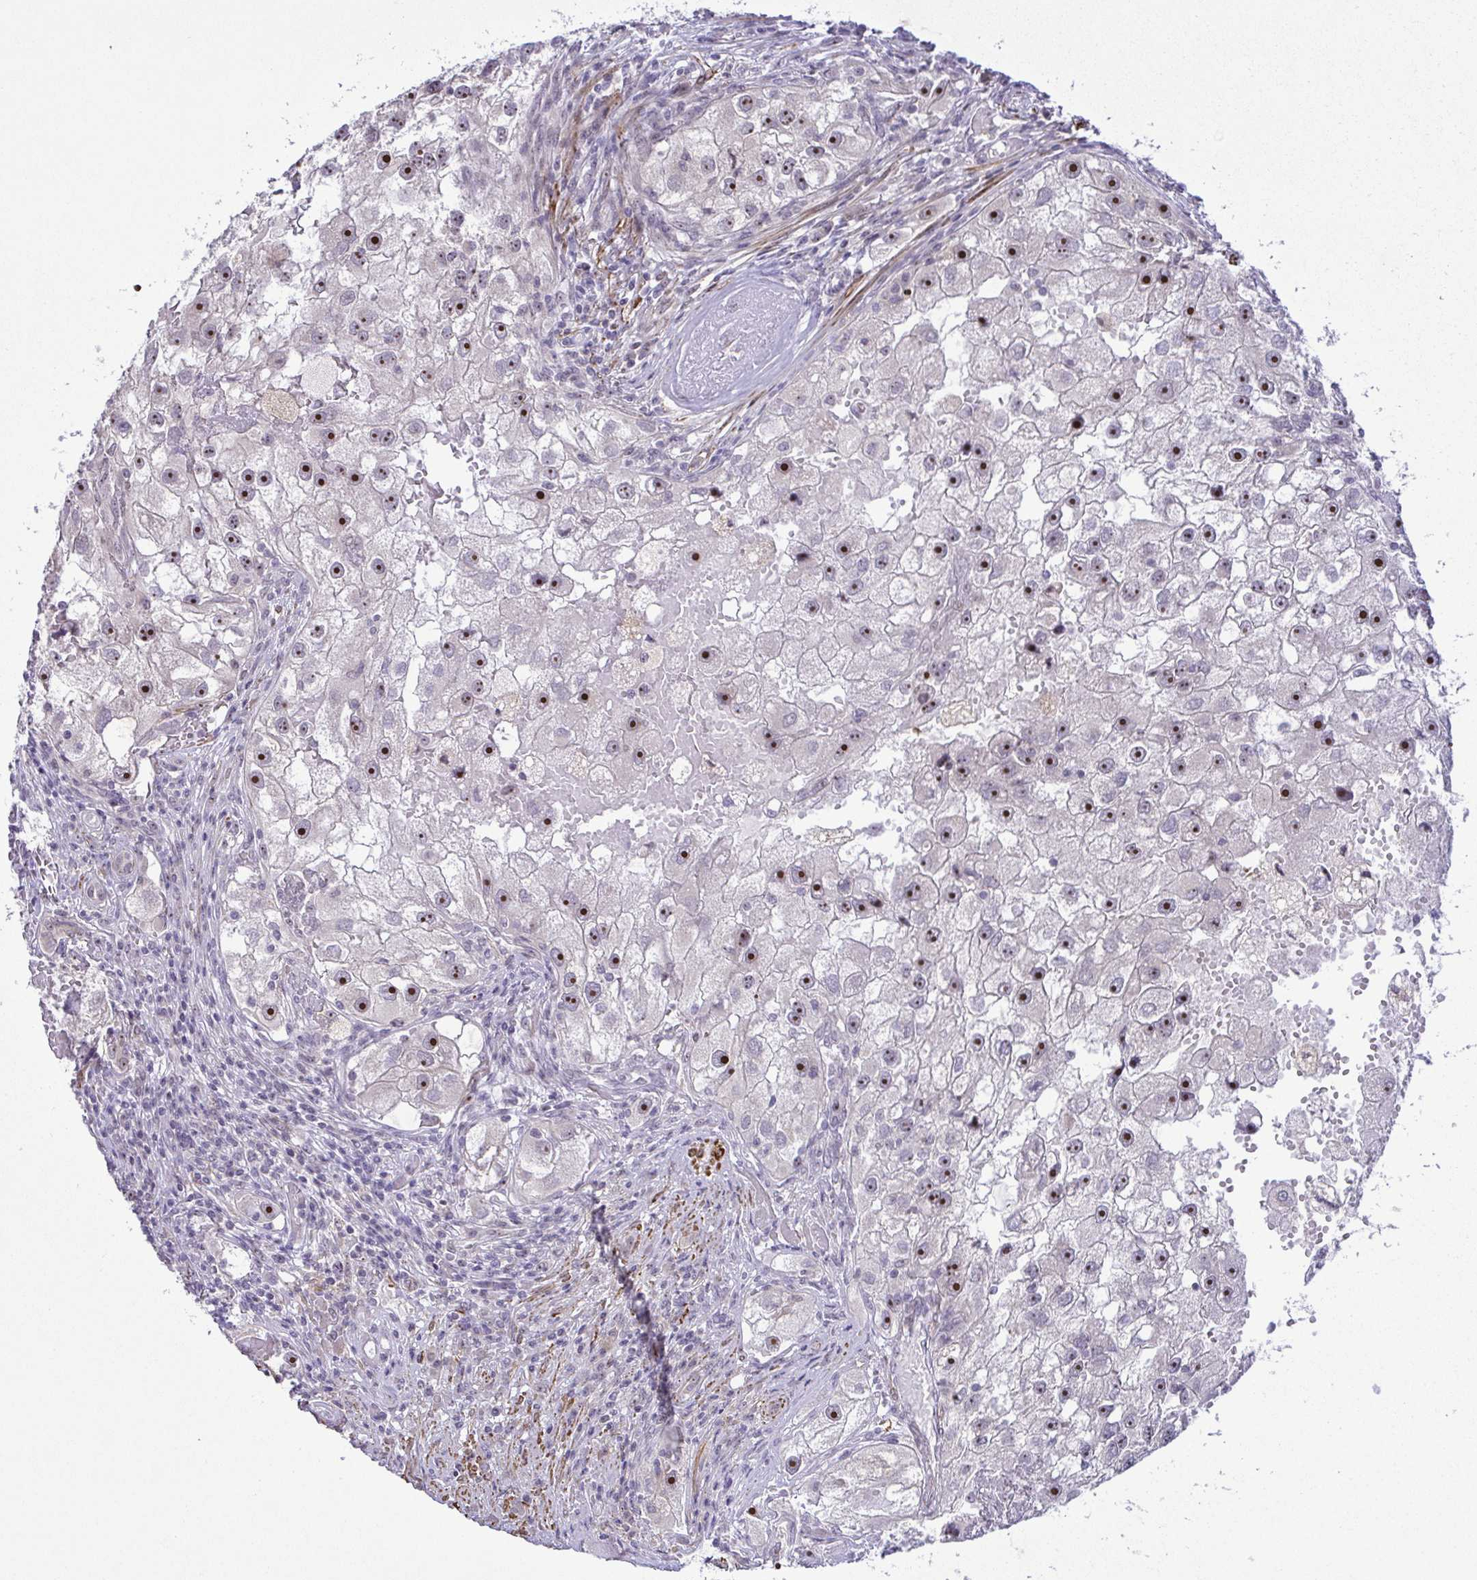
{"staining": {"intensity": "strong", "quantity": "25%-75%", "location": "nuclear"}, "tissue": "renal cancer", "cell_type": "Tumor cells", "image_type": "cancer", "snomed": [{"axis": "morphology", "description": "Adenocarcinoma, NOS"}, {"axis": "topography", "description": "Kidney"}], "caption": "Protein analysis of adenocarcinoma (renal) tissue demonstrates strong nuclear staining in about 25%-75% of tumor cells.", "gene": "RSL24D1", "patient": {"sex": "male", "age": 63}}